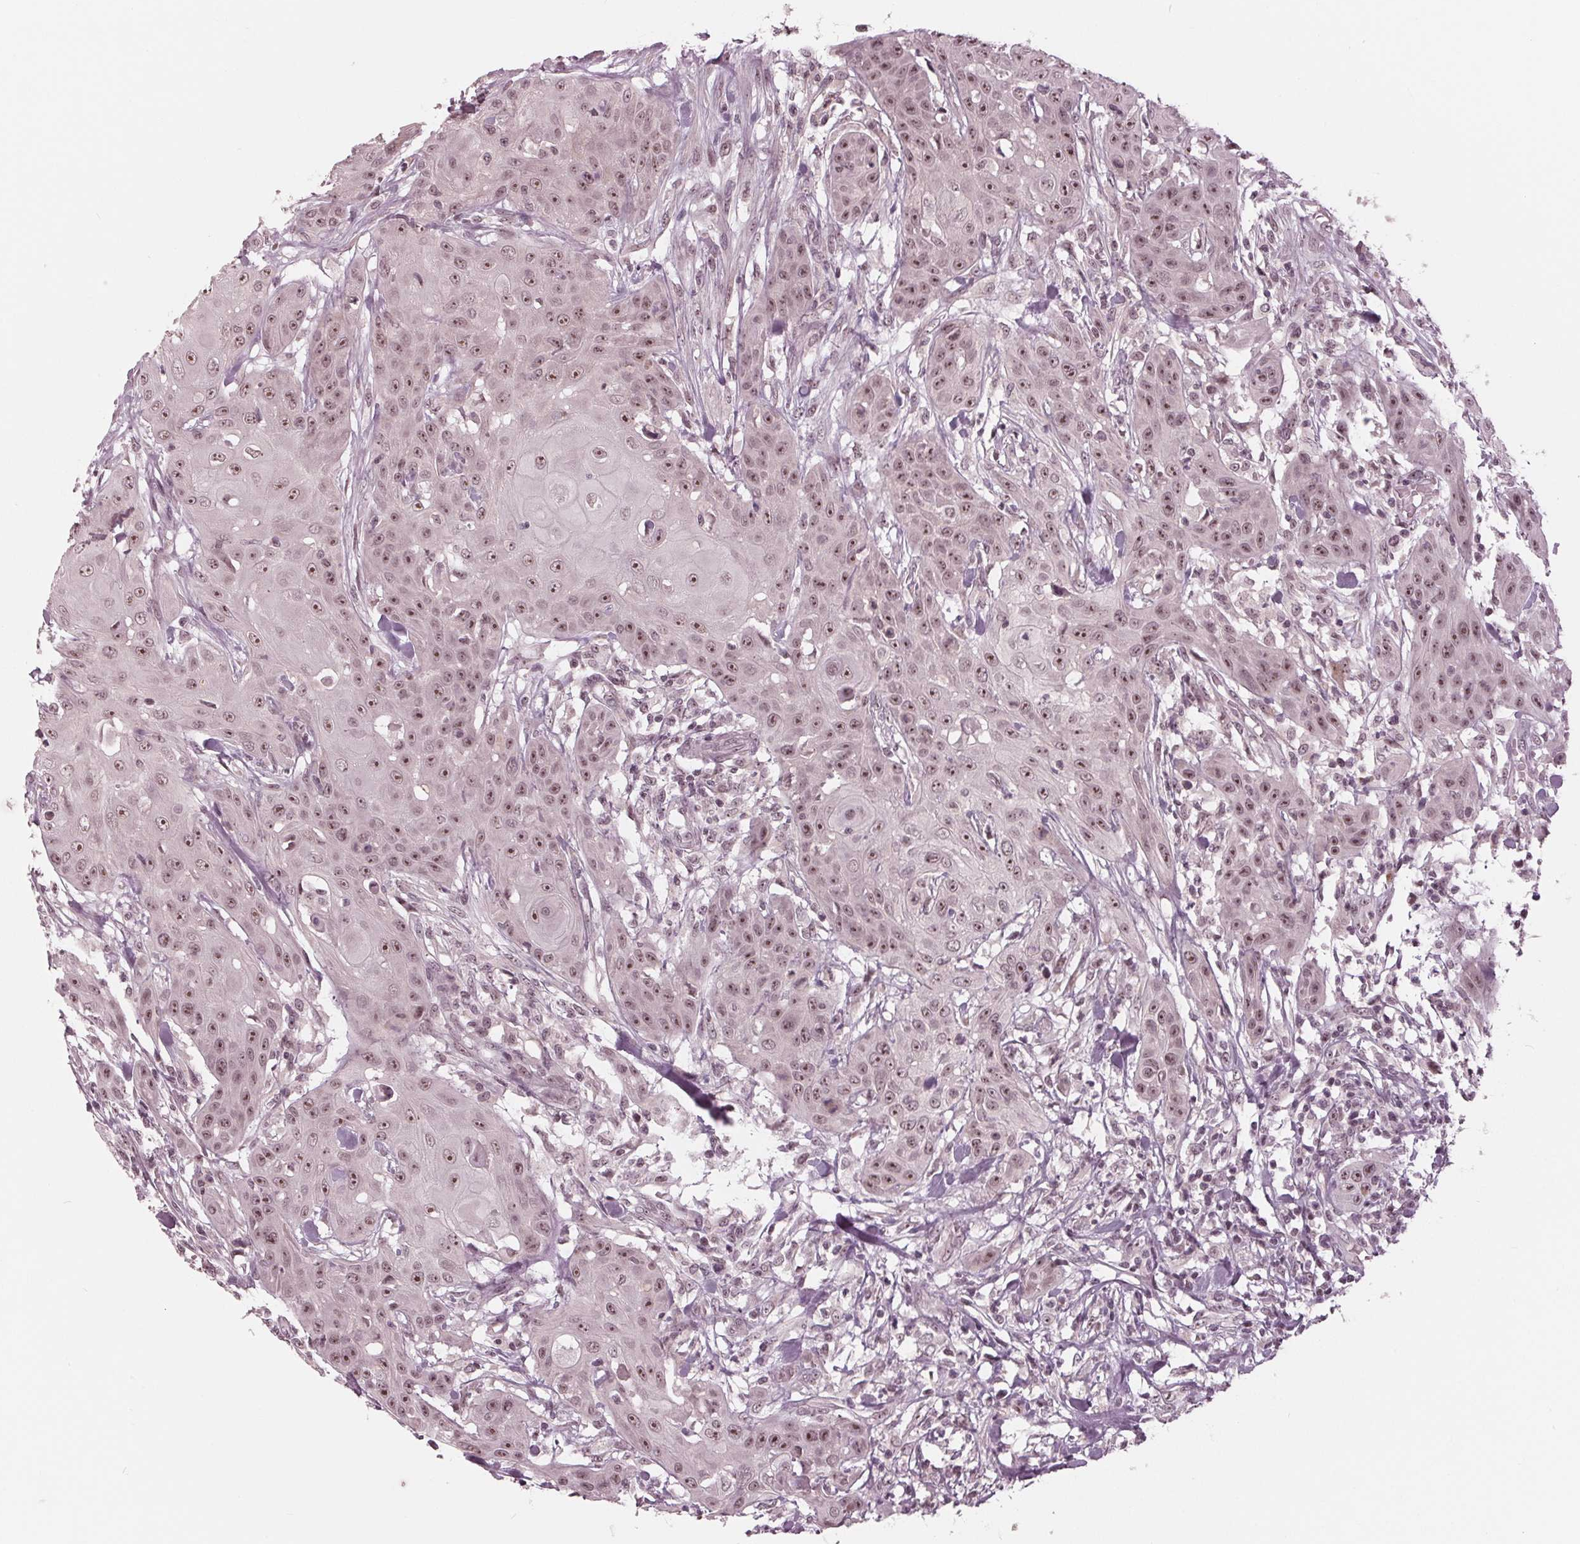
{"staining": {"intensity": "moderate", "quantity": ">75%", "location": "nuclear"}, "tissue": "head and neck cancer", "cell_type": "Tumor cells", "image_type": "cancer", "snomed": [{"axis": "morphology", "description": "Squamous cell carcinoma, NOS"}, {"axis": "topography", "description": "Oral tissue"}, {"axis": "topography", "description": "Head-Neck"}], "caption": "This image demonstrates immunohistochemistry staining of head and neck cancer (squamous cell carcinoma), with medium moderate nuclear expression in approximately >75% of tumor cells.", "gene": "SLX4", "patient": {"sex": "female", "age": 55}}